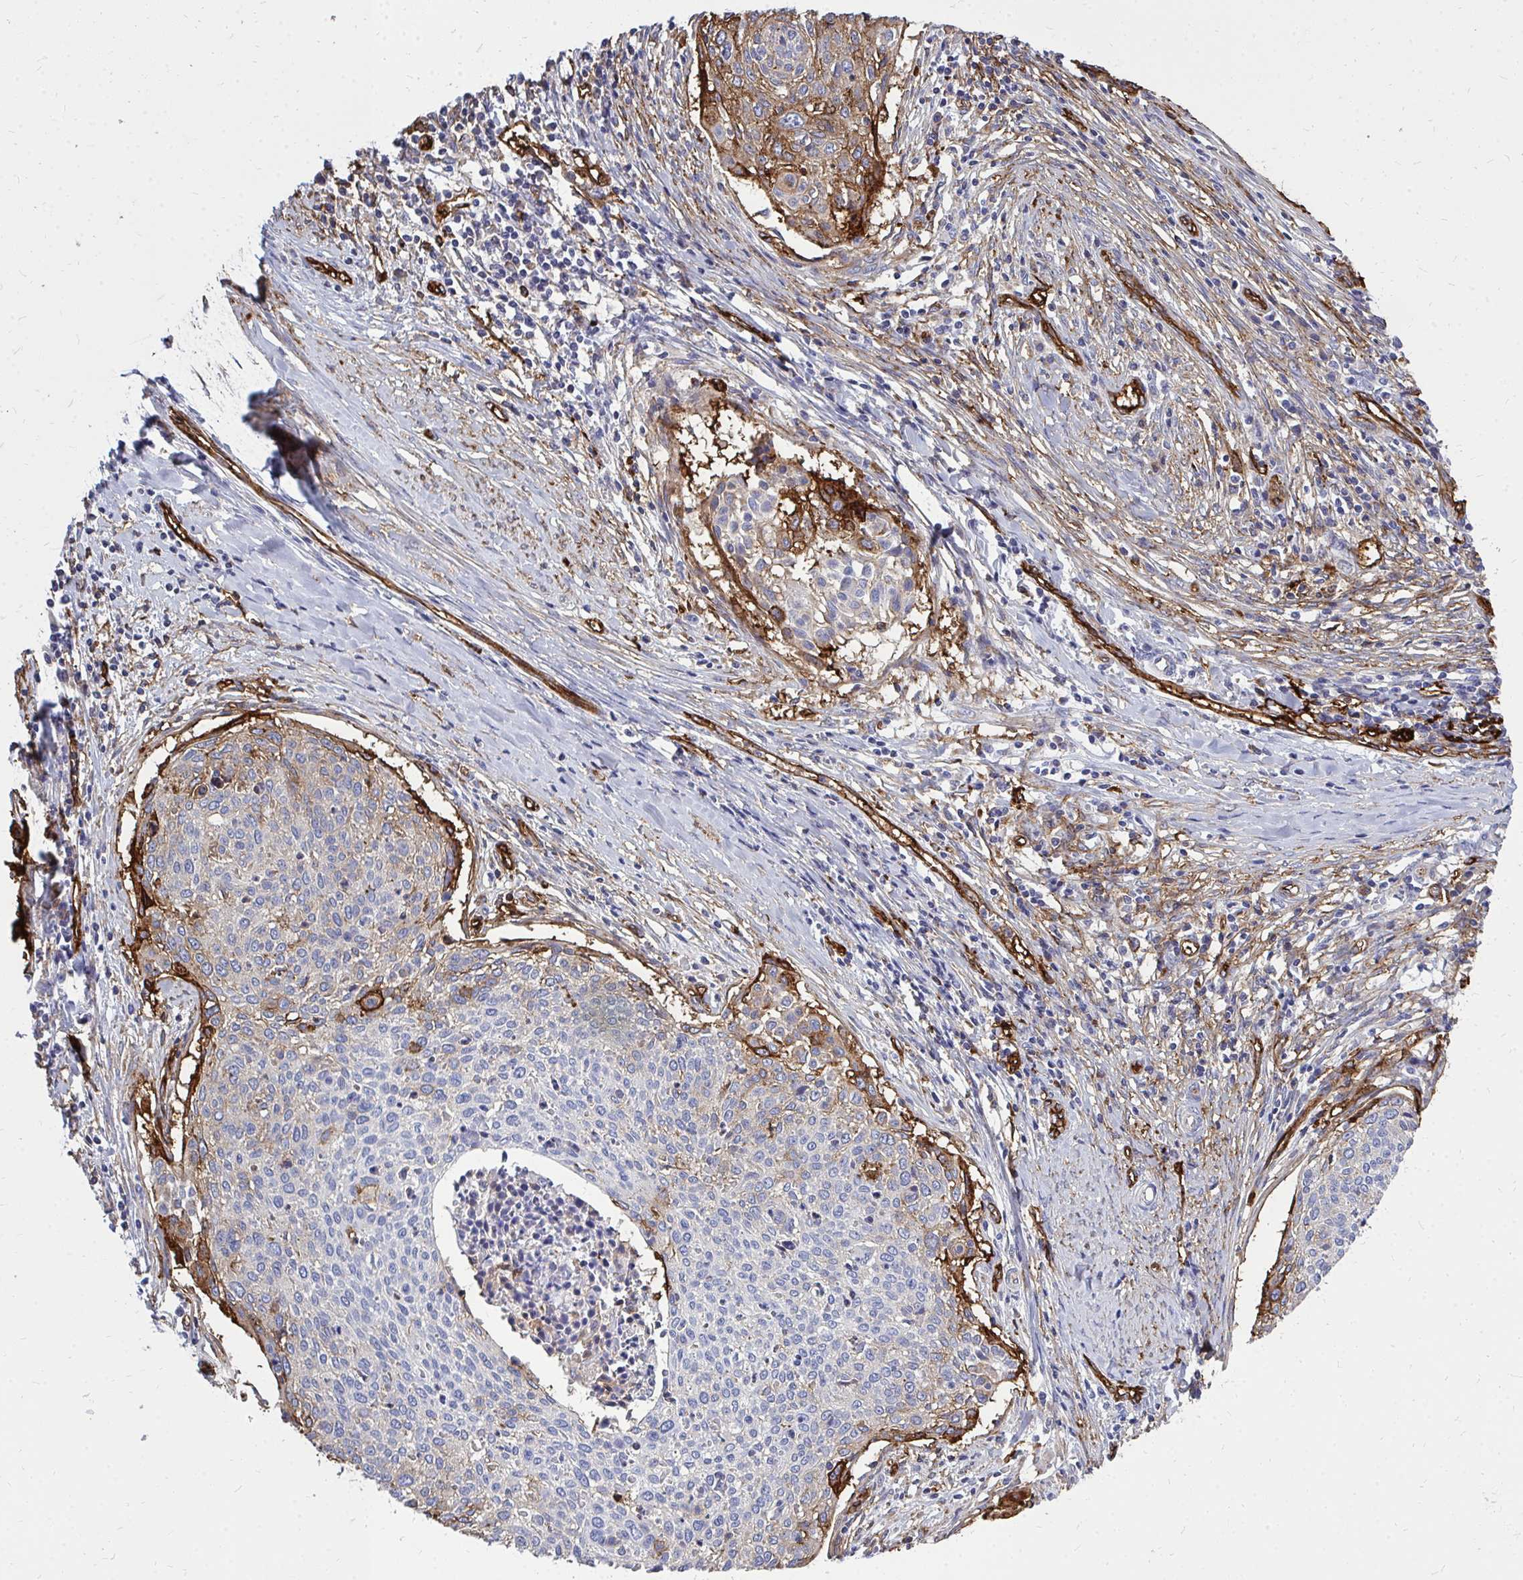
{"staining": {"intensity": "moderate", "quantity": "<25%", "location": "cytoplasmic/membranous"}, "tissue": "cervical cancer", "cell_type": "Tumor cells", "image_type": "cancer", "snomed": [{"axis": "morphology", "description": "Squamous cell carcinoma, NOS"}, {"axis": "topography", "description": "Cervix"}], "caption": "This is a photomicrograph of immunohistochemistry (IHC) staining of cervical squamous cell carcinoma, which shows moderate positivity in the cytoplasmic/membranous of tumor cells.", "gene": "MARCKSL1", "patient": {"sex": "female", "age": 49}}